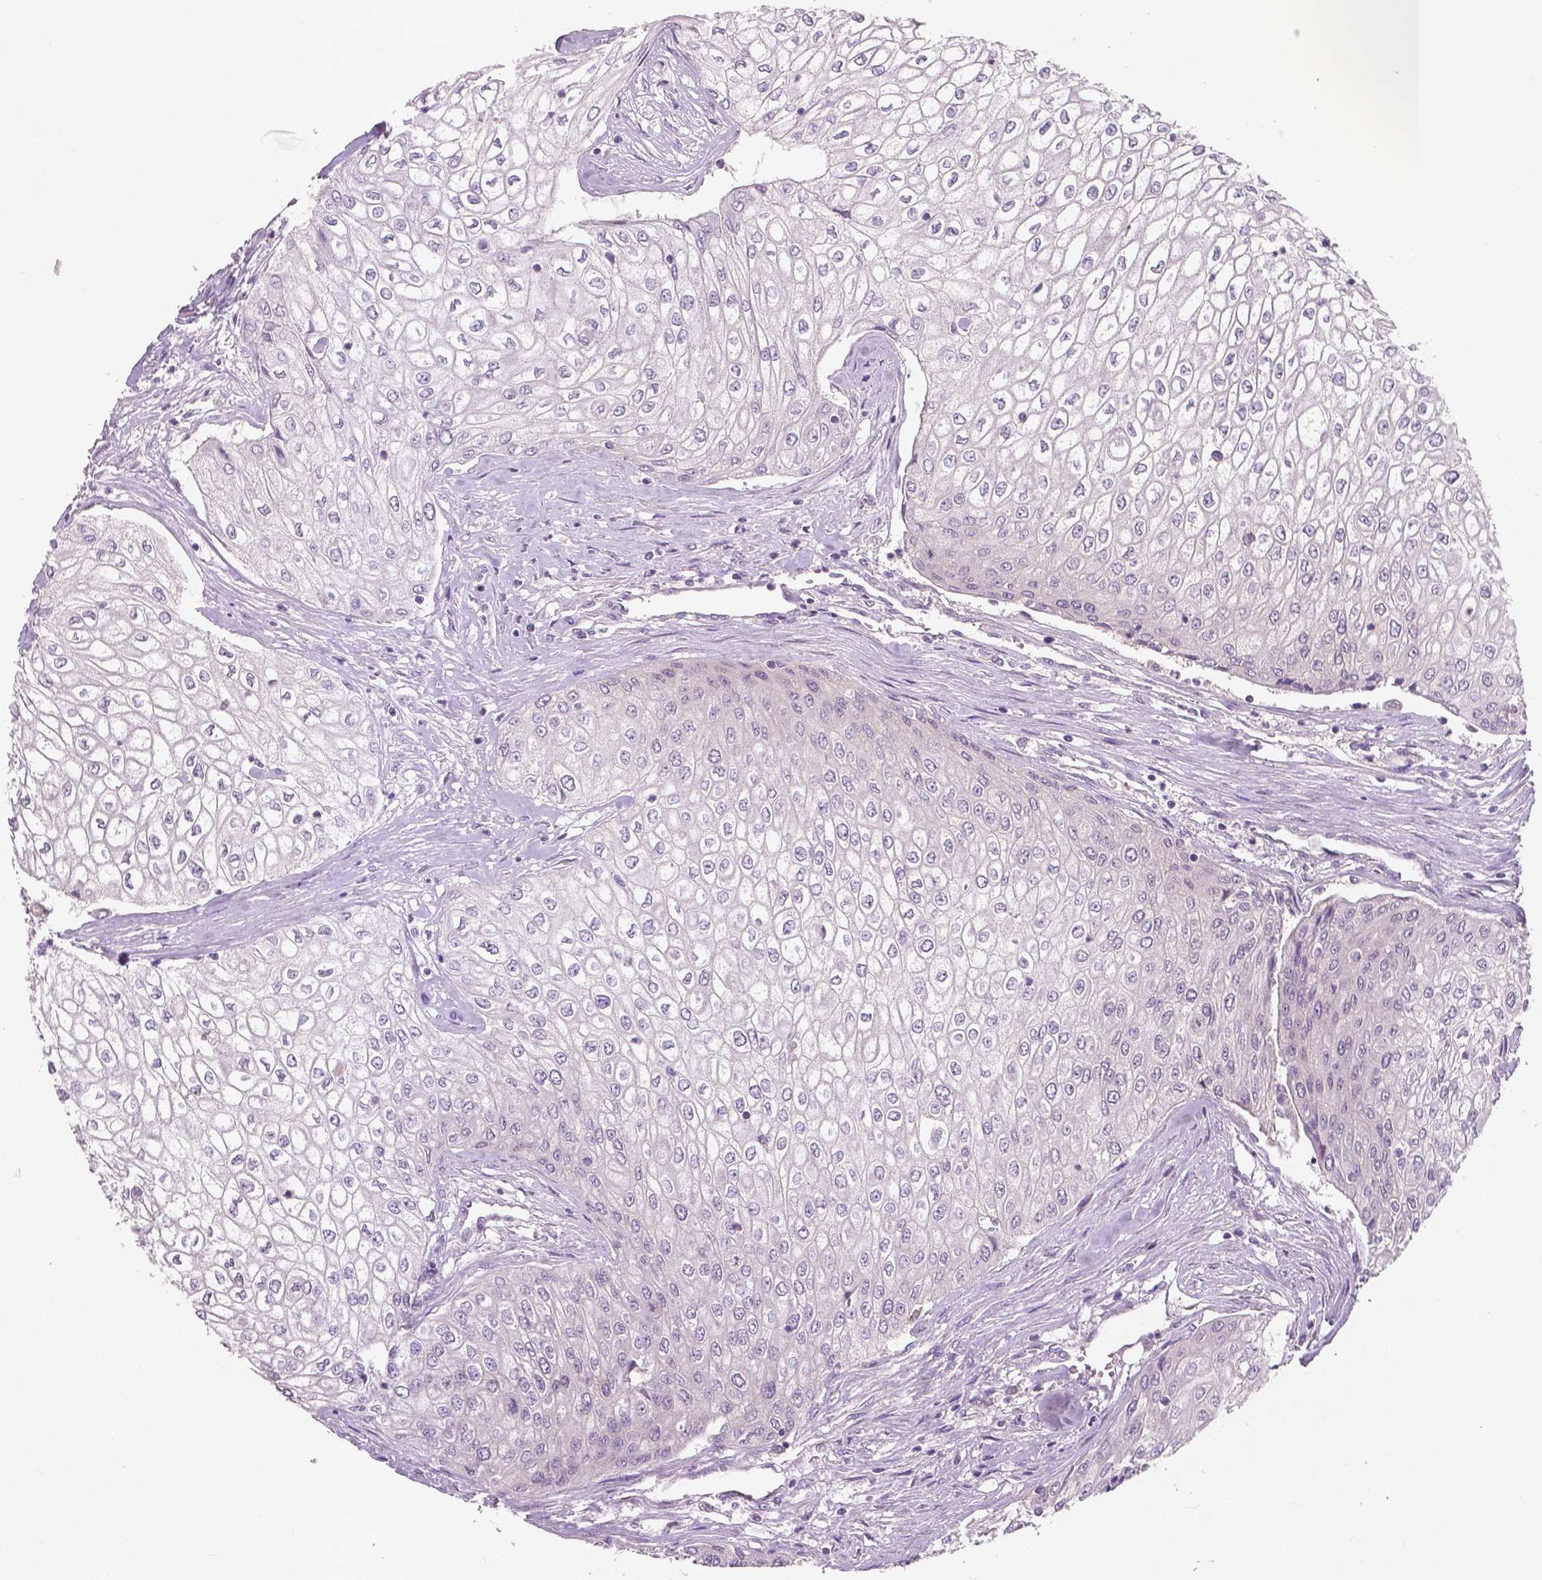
{"staining": {"intensity": "negative", "quantity": "none", "location": "none"}, "tissue": "urothelial cancer", "cell_type": "Tumor cells", "image_type": "cancer", "snomed": [{"axis": "morphology", "description": "Urothelial carcinoma, High grade"}, {"axis": "topography", "description": "Urinary bladder"}], "caption": "This is a histopathology image of IHC staining of urothelial cancer, which shows no positivity in tumor cells.", "gene": "LSM14B", "patient": {"sex": "male", "age": 62}}